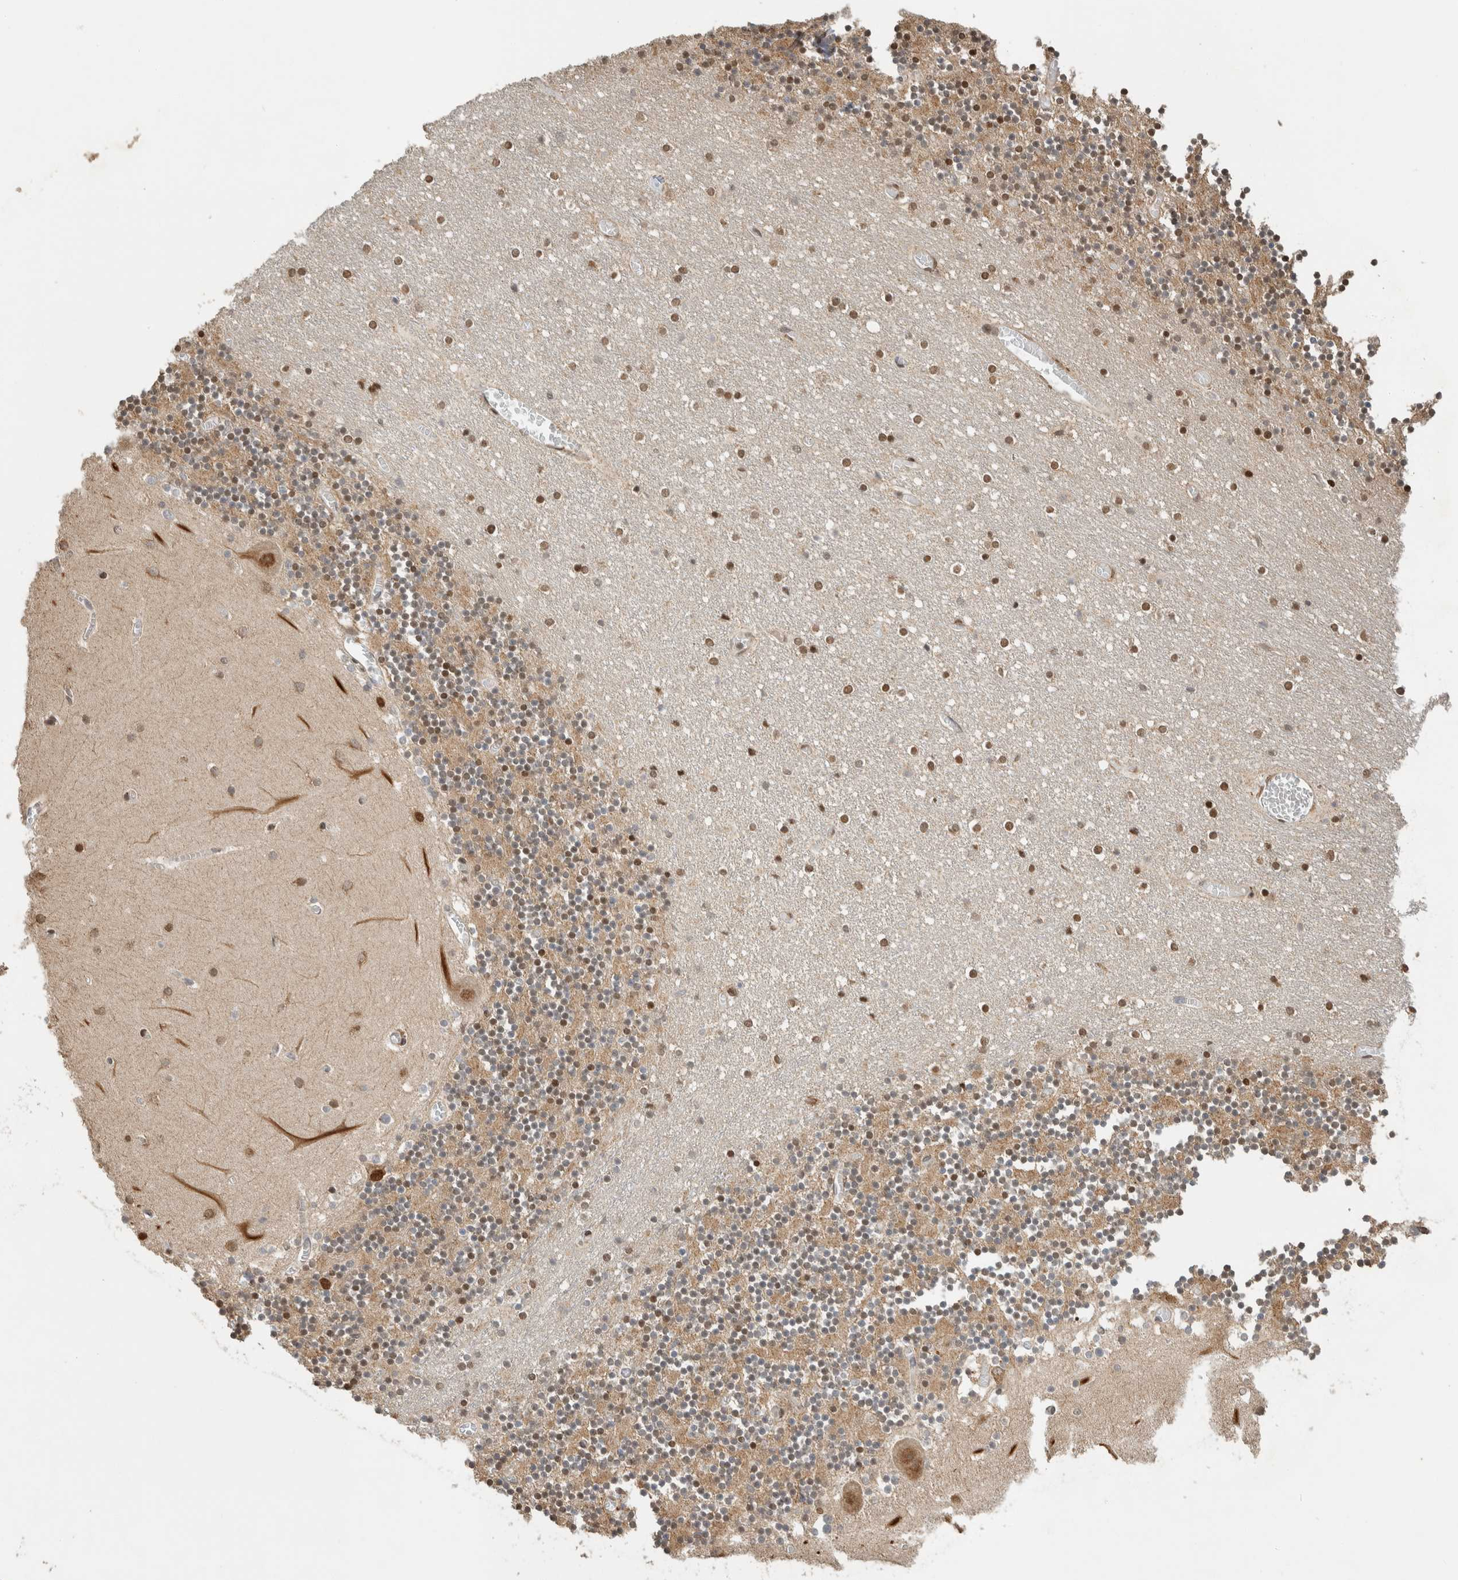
{"staining": {"intensity": "strong", "quantity": "25%-75%", "location": "nuclear"}, "tissue": "cerebellum", "cell_type": "Cells in granular layer", "image_type": "normal", "snomed": [{"axis": "morphology", "description": "Normal tissue, NOS"}, {"axis": "topography", "description": "Cerebellum"}], "caption": "This photomicrograph reveals immunohistochemistry staining of benign human cerebellum, with high strong nuclear expression in about 25%-75% of cells in granular layer.", "gene": "C1orf21", "patient": {"sex": "female", "age": 28}}